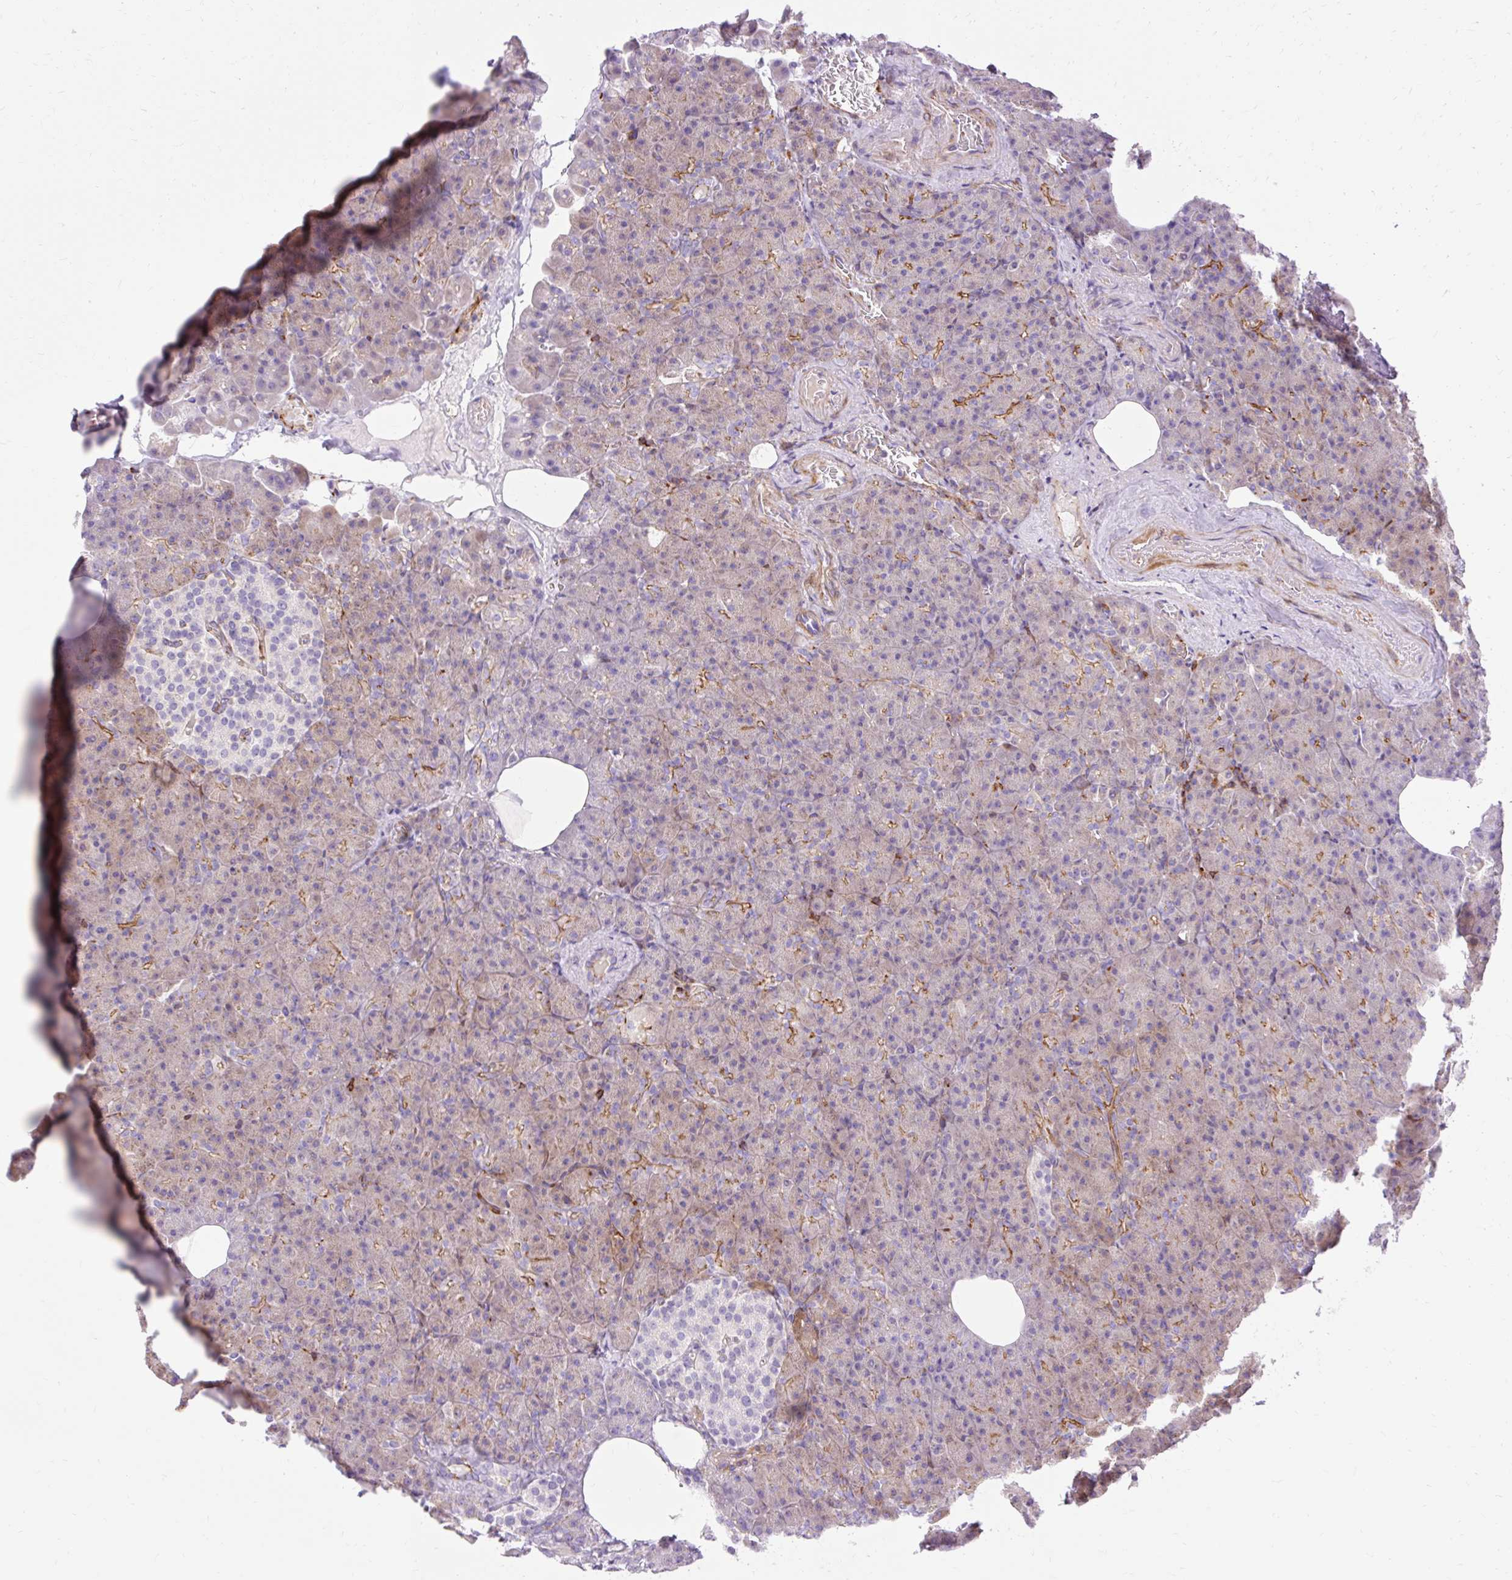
{"staining": {"intensity": "weak", "quantity": "25%-75%", "location": "cytoplasmic/membranous"}, "tissue": "pancreas", "cell_type": "Exocrine glandular cells", "image_type": "normal", "snomed": [{"axis": "morphology", "description": "Normal tissue, NOS"}, {"axis": "topography", "description": "Pancreas"}], "caption": "A photomicrograph showing weak cytoplasmic/membranous expression in about 25%-75% of exocrine glandular cells in unremarkable pancreas, as visualized by brown immunohistochemical staining.", "gene": "CORO7", "patient": {"sex": "female", "age": 74}}